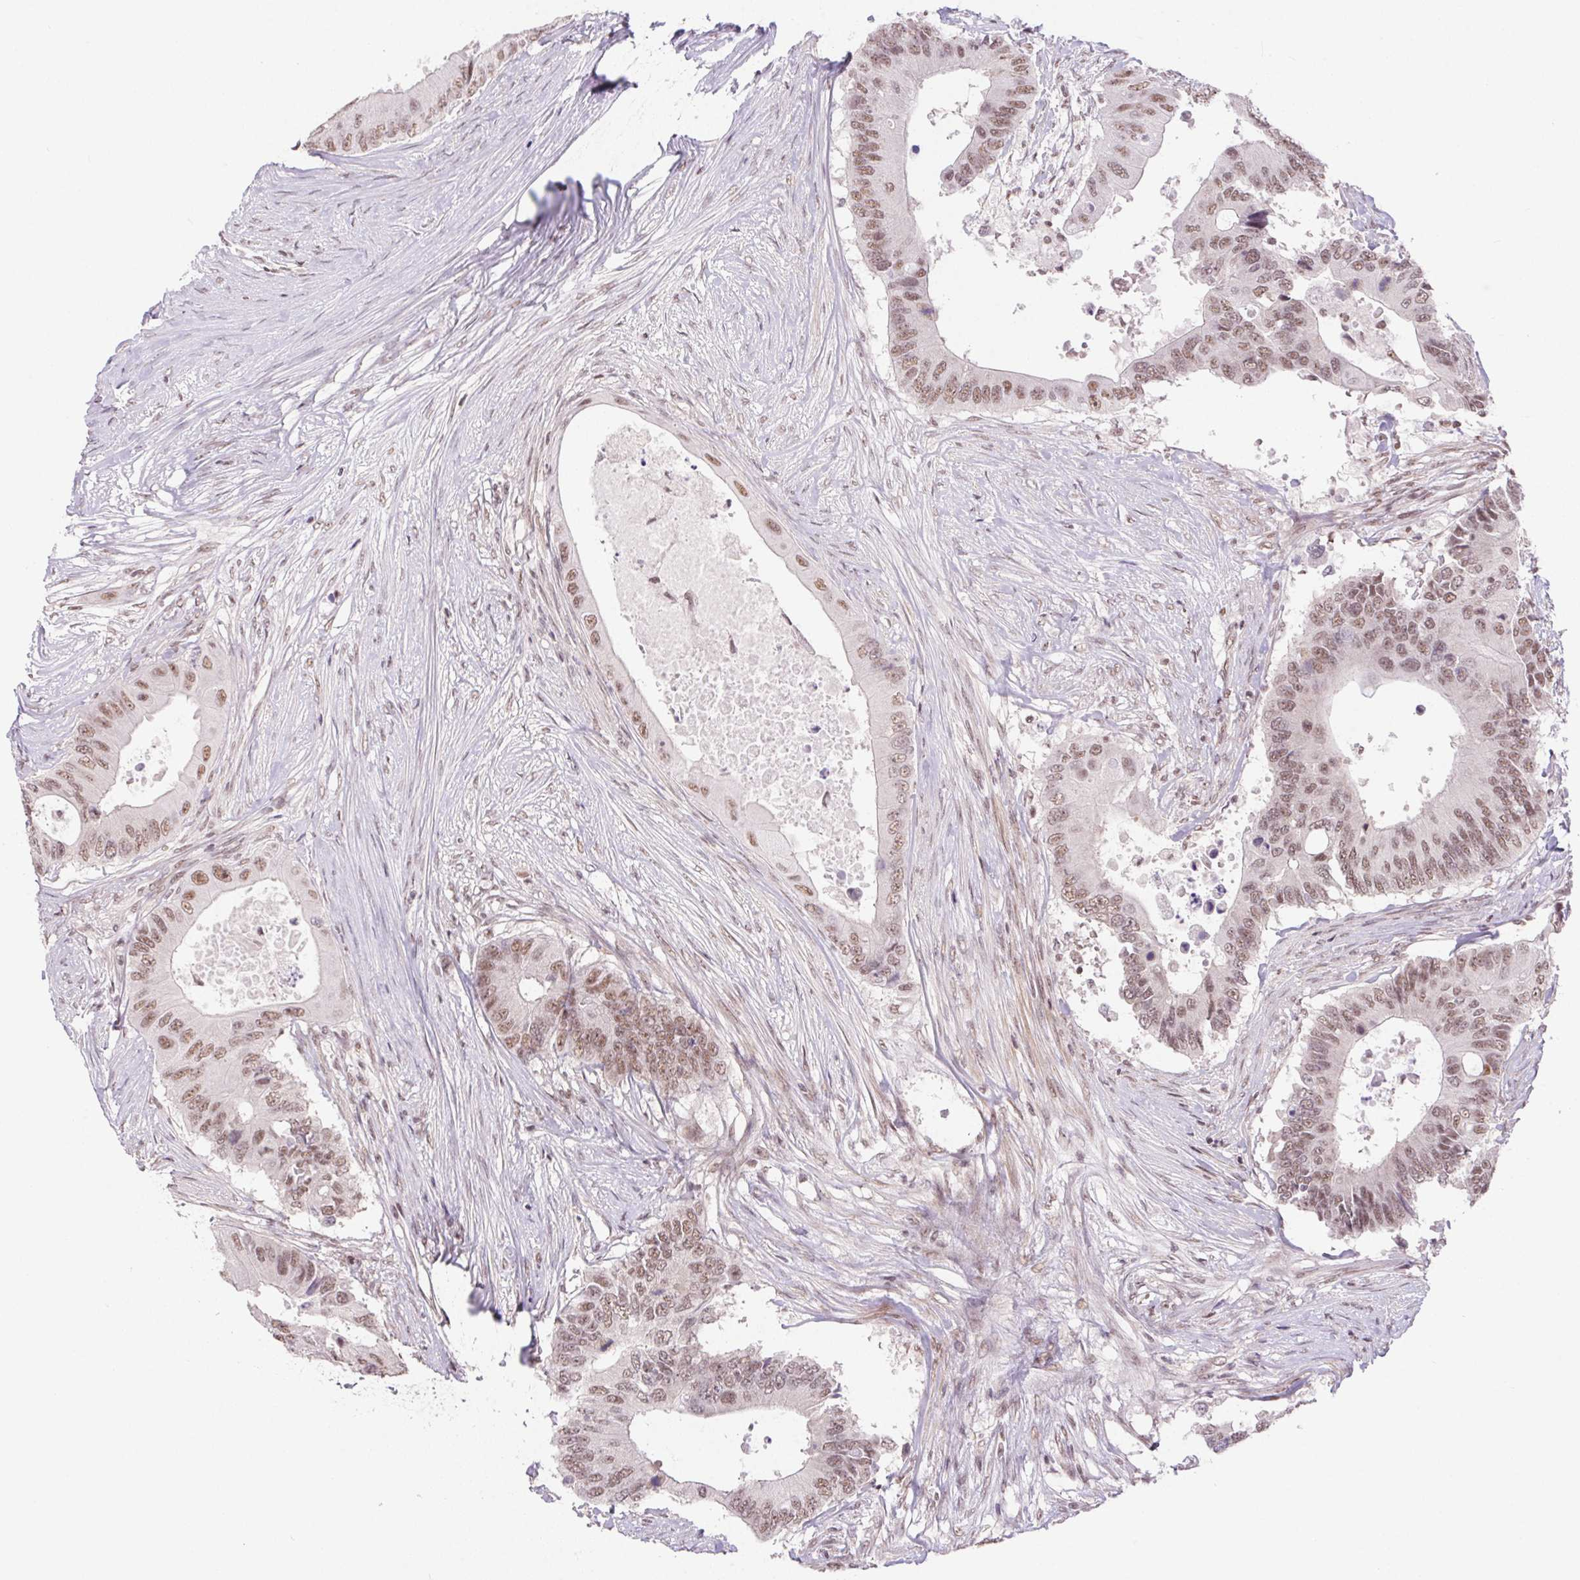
{"staining": {"intensity": "moderate", "quantity": ">75%", "location": "nuclear"}, "tissue": "colorectal cancer", "cell_type": "Tumor cells", "image_type": "cancer", "snomed": [{"axis": "morphology", "description": "Adenocarcinoma, NOS"}, {"axis": "topography", "description": "Colon"}], "caption": "The photomicrograph demonstrates immunohistochemical staining of colorectal adenocarcinoma. There is moderate nuclear staining is identified in approximately >75% of tumor cells.", "gene": "DDX17", "patient": {"sex": "male", "age": 71}}